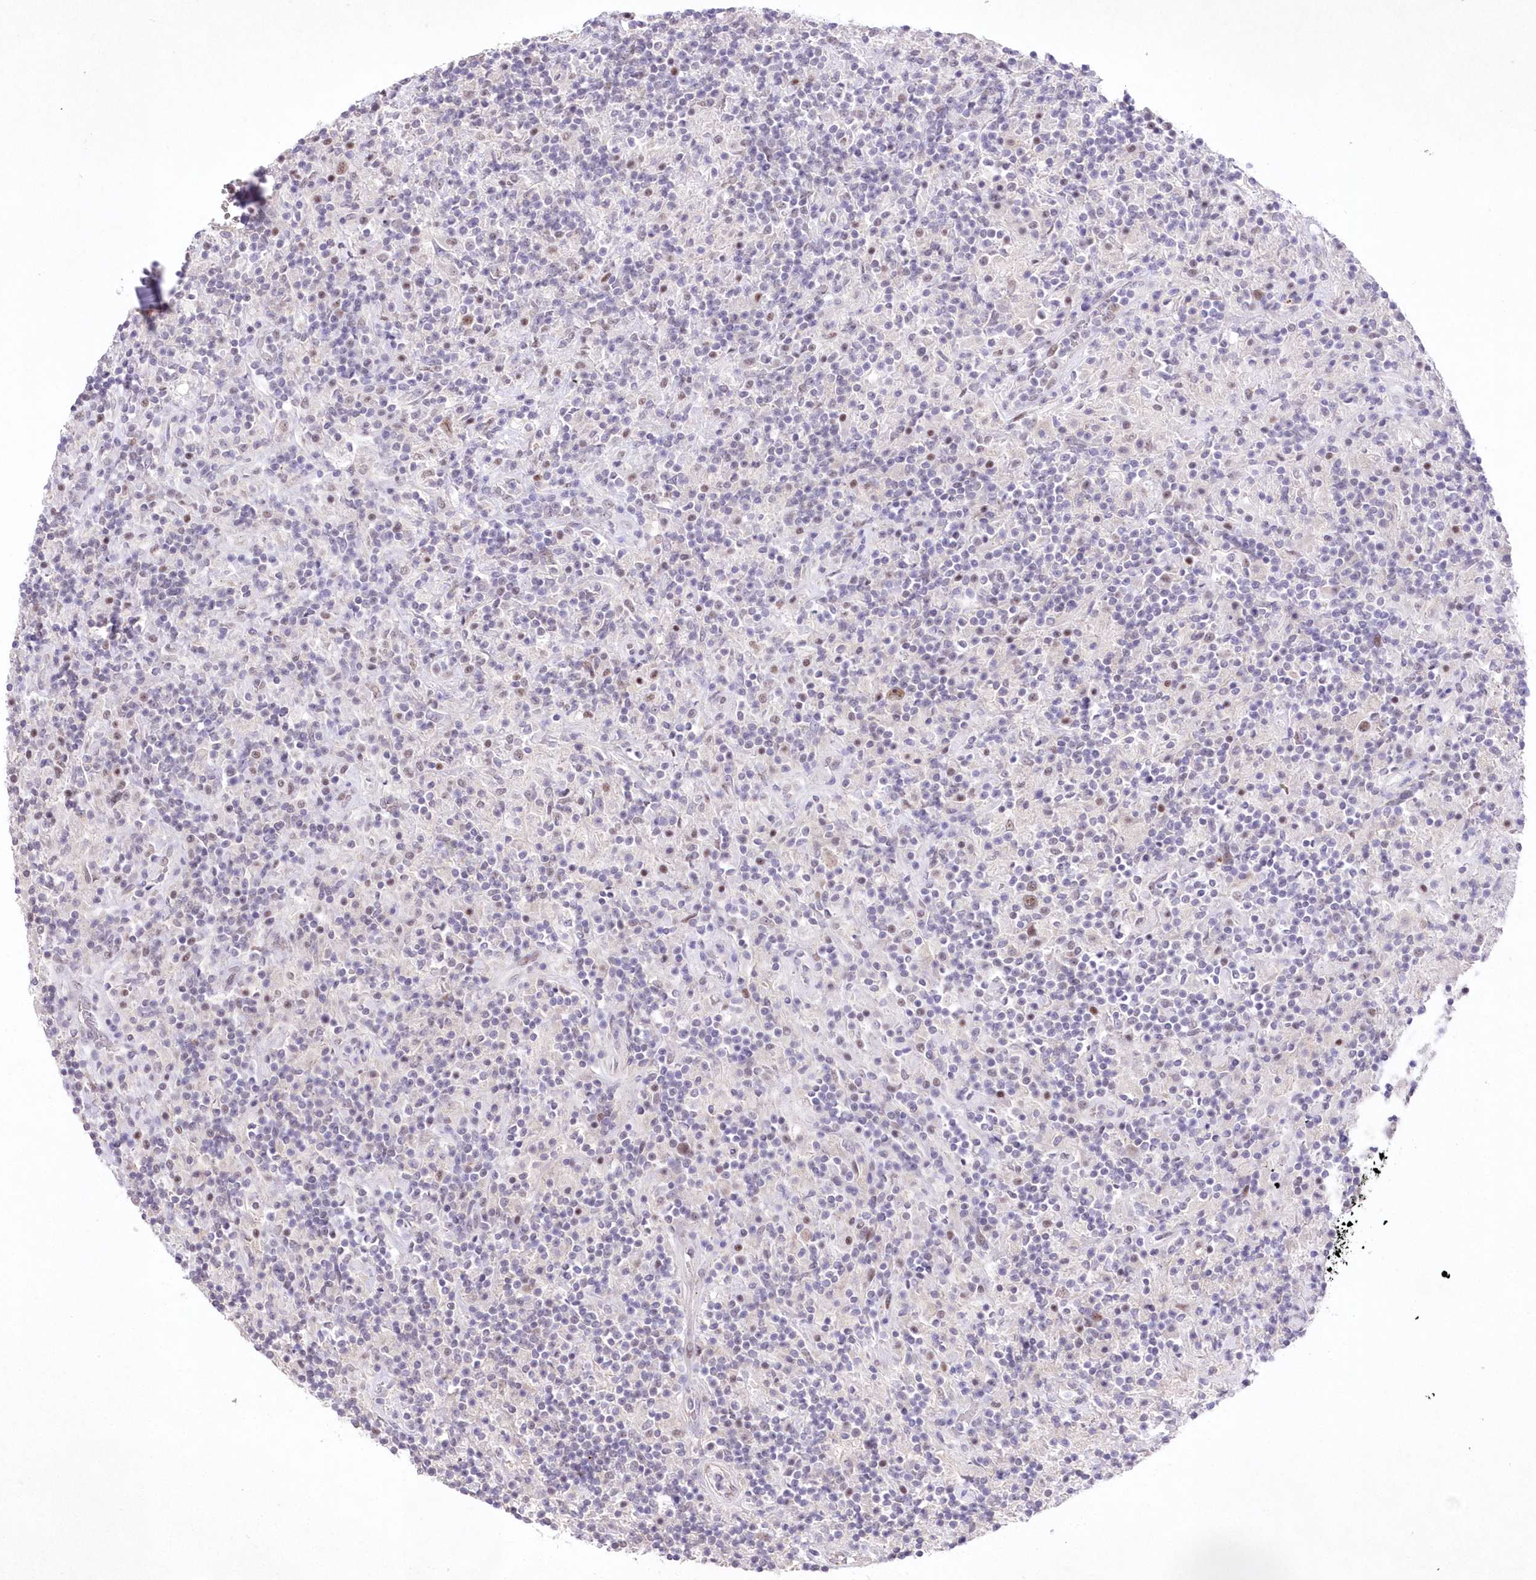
{"staining": {"intensity": "moderate", "quantity": "25%-75%", "location": "nuclear"}, "tissue": "lymphoma", "cell_type": "Tumor cells", "image_type": "cancer", "snomed": [{"axis": "morphology", "description": "Hodgkin's disease, NOS"}, {"axis": "topography", "description": "Lymph node"}], "caption": "A micrograph of human Hodgkin's disease stained for a protein displays moderate nuclear brown staining in tumor cells. The staining was performed using DAB to visualize the protein expression in brown, while the nuclei were stained in blue with hematoxylin (Magnification: 20x).", "gene": "RBM27", "patient": {"sex": "male", "age": 70}}